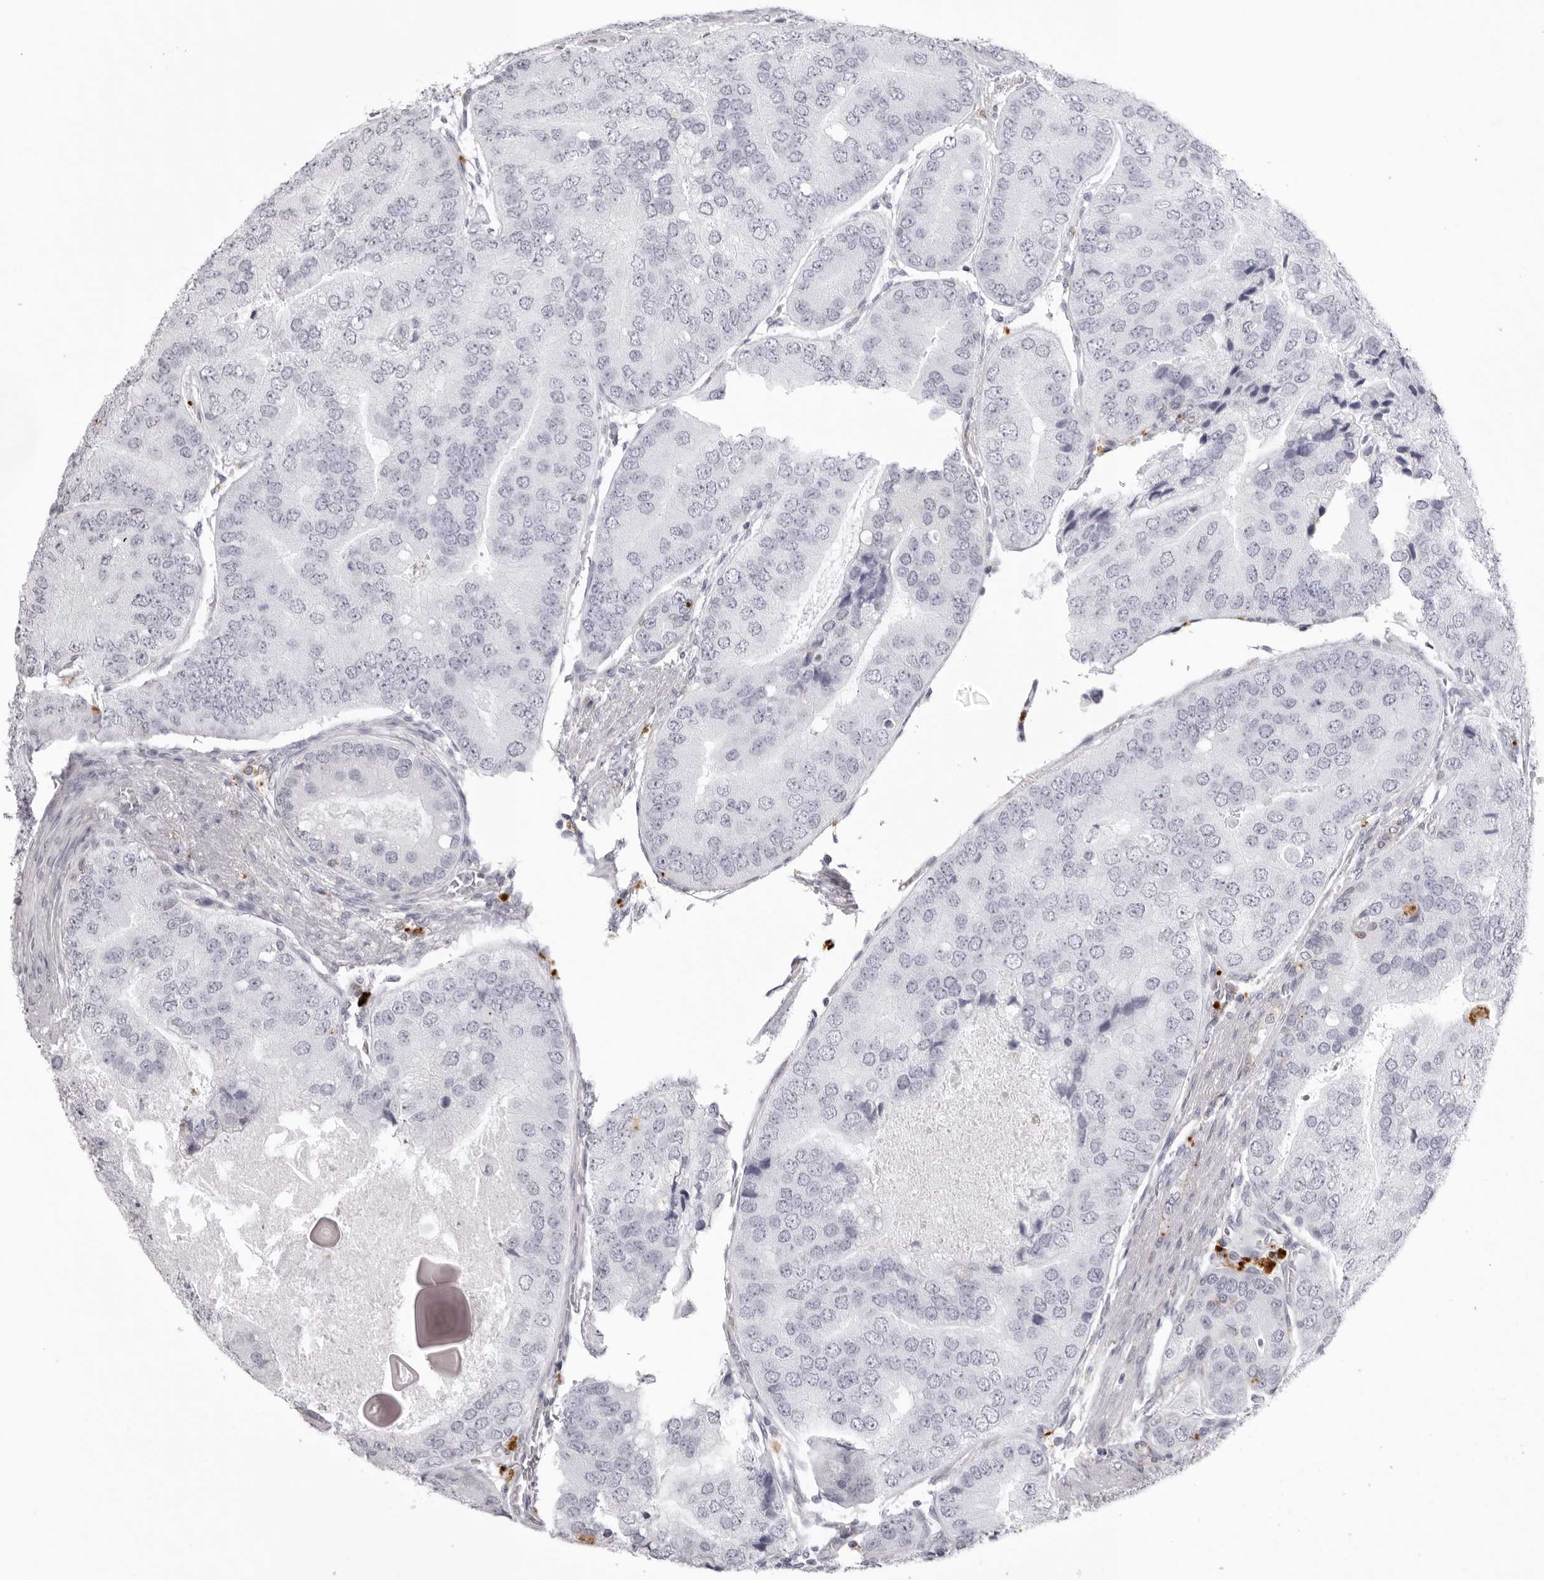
{"staining": {"intensity": "negative", "quantity": "none", "location": "none"}, "tissue": "prostate cancer", "cell_type": "Tumor cells", "image_type": "cancer", "snomed": [{"axis": "morphology", "description": "Adenocarcinoma, High grade"}, {"axis": "topography", "description": "Prostate"}], "caption": "The immunohistochemistry (IHC) image has no significant positivity in tumor cells of prostate cancer tissue.", "gene": "IL25", "patient": {"sex": "male", "age": 70}}